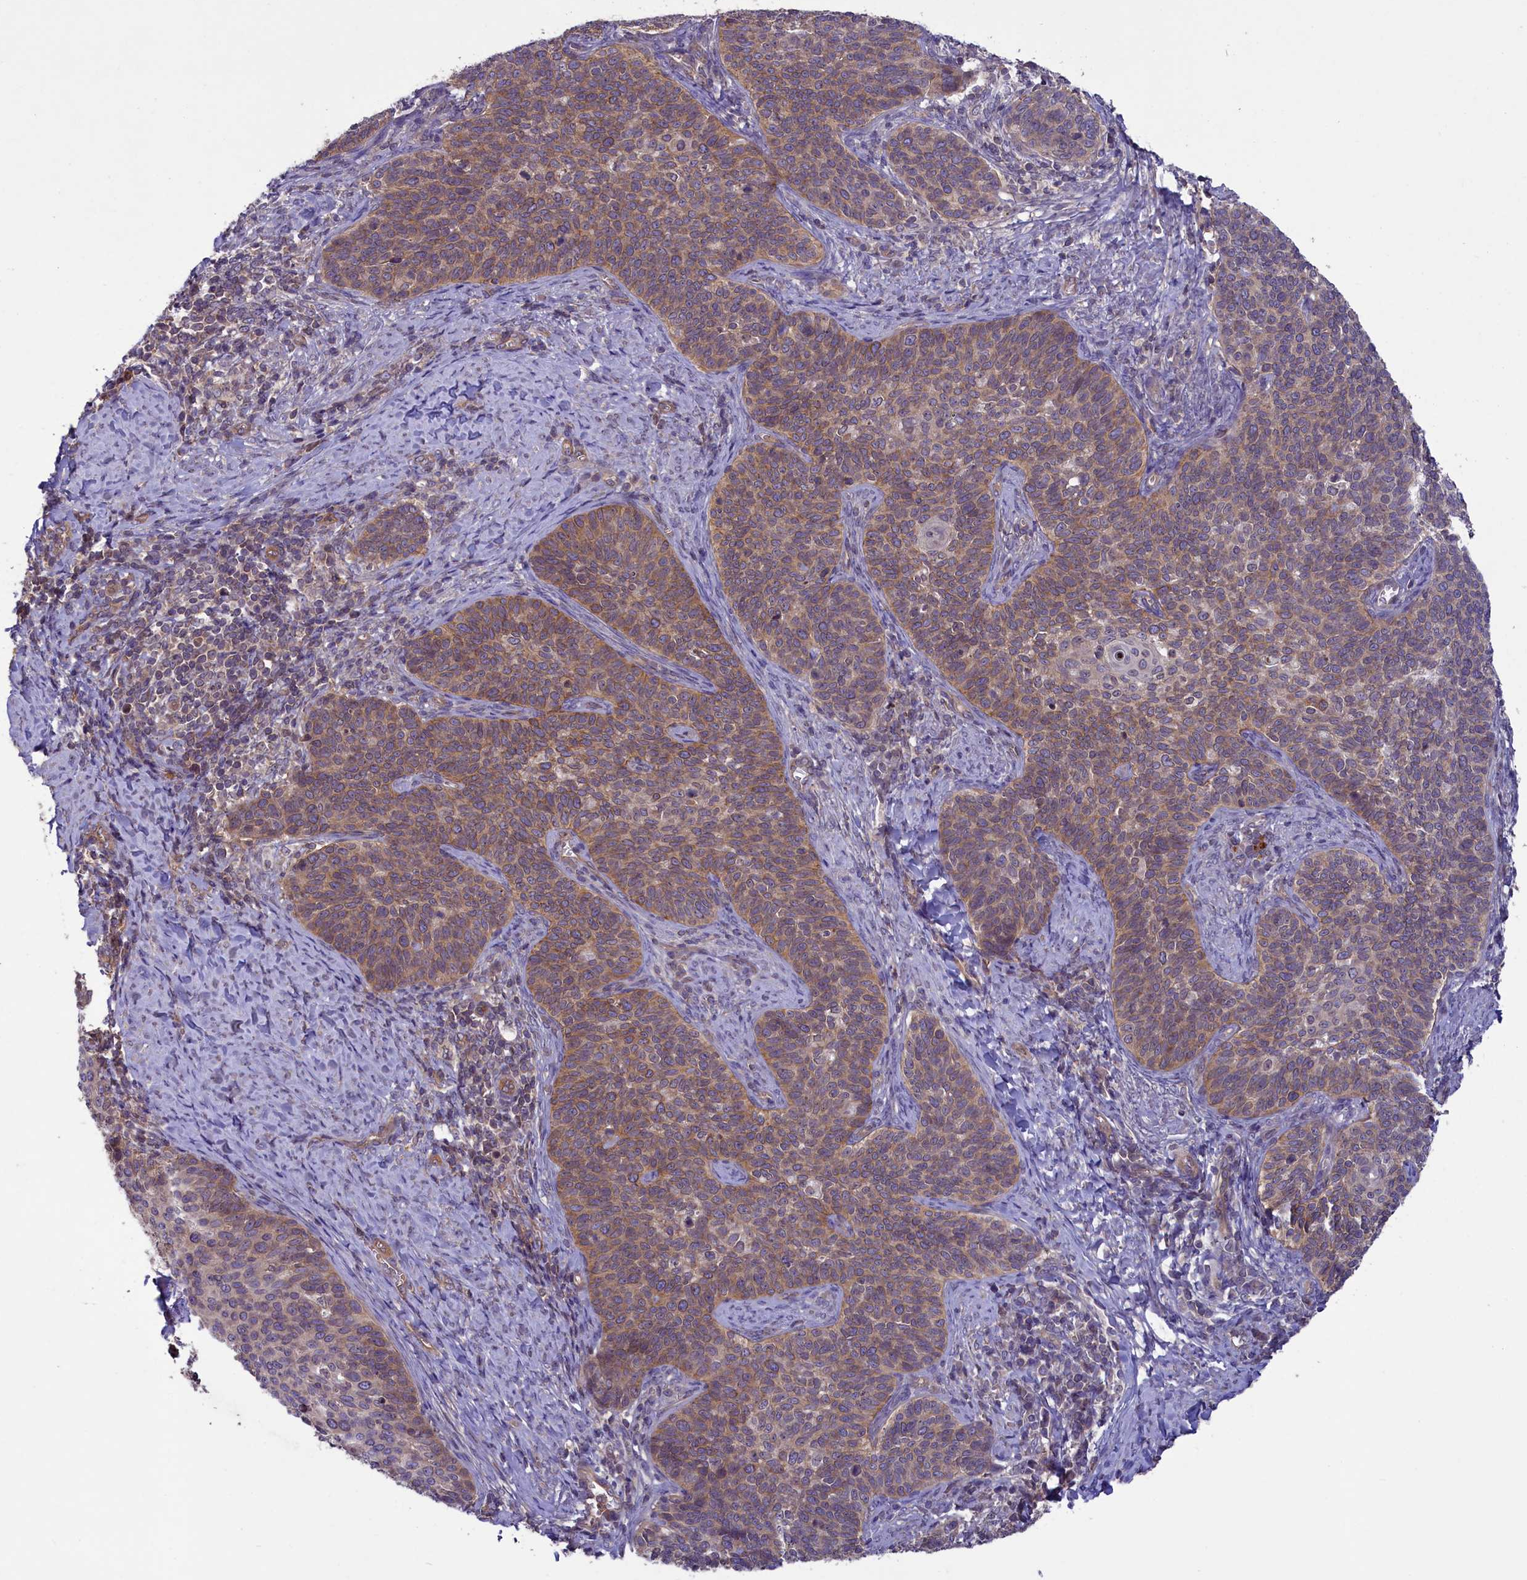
{"staining": {"intensity": "moderate", "quantity": ">75%", "location": "cytoplasmic/membranous"}, "tissue": "cervical cancer", "cell_type": "Tumor cells", "image_type": "cancer", "snomed": [{"axis": "morphology", "description": "Normal tissue, NOS"}, {"axis": "morphology", "description": "Squamous cell carcinoma, NOS"}, {"axis": "topography", "description": "Cervix"}], "caption": "Immunohistochemical staining of cervical cancer (squamous cell carcinoma) exhibits medium levels of moderate cytoplasmic/membranous protein expression in about >75% of tumor cells. (Brightfield microscopy of DAB IHC at high magnification).", "gene": "CCDC125", "patient": {"sex": "female", "age": 39}}